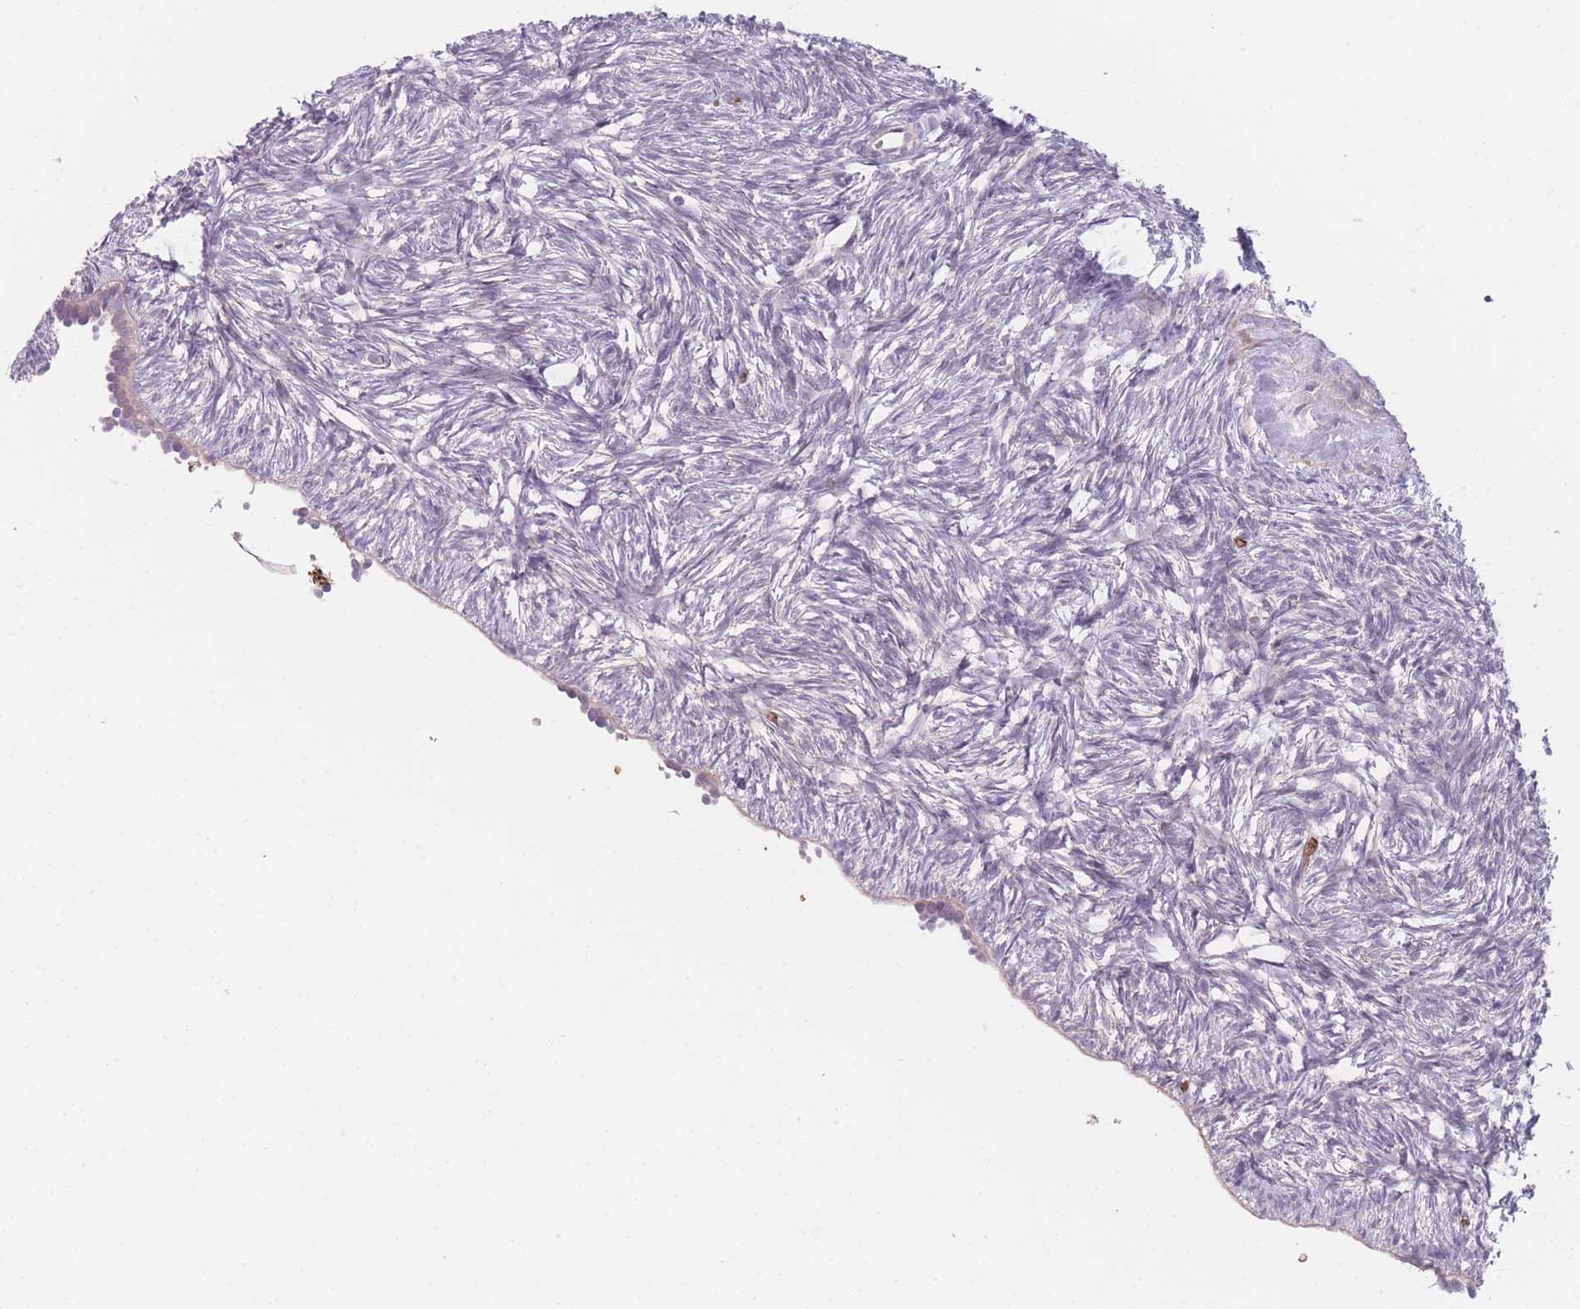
{"staining": {"intensity": "negative", "quantity": "none", "location": "none"}, "tissue": "ovary", "cell_type": "Follicle cells", "image_type": "normal", "snomed": [{"axis": "morphology", "description": "Normal tissue, NOS"}, {"axis": "topography", "description": "Ovary"}], "caption": "Protein analysis of benign ovary shows no significant expression in follicle cells. (DAB (3,3'-diaminobenzidine) IHC with hematoxylin counter stain).", "gene": "SMPD4", "patient": {"sex": "female", "age": 51}}